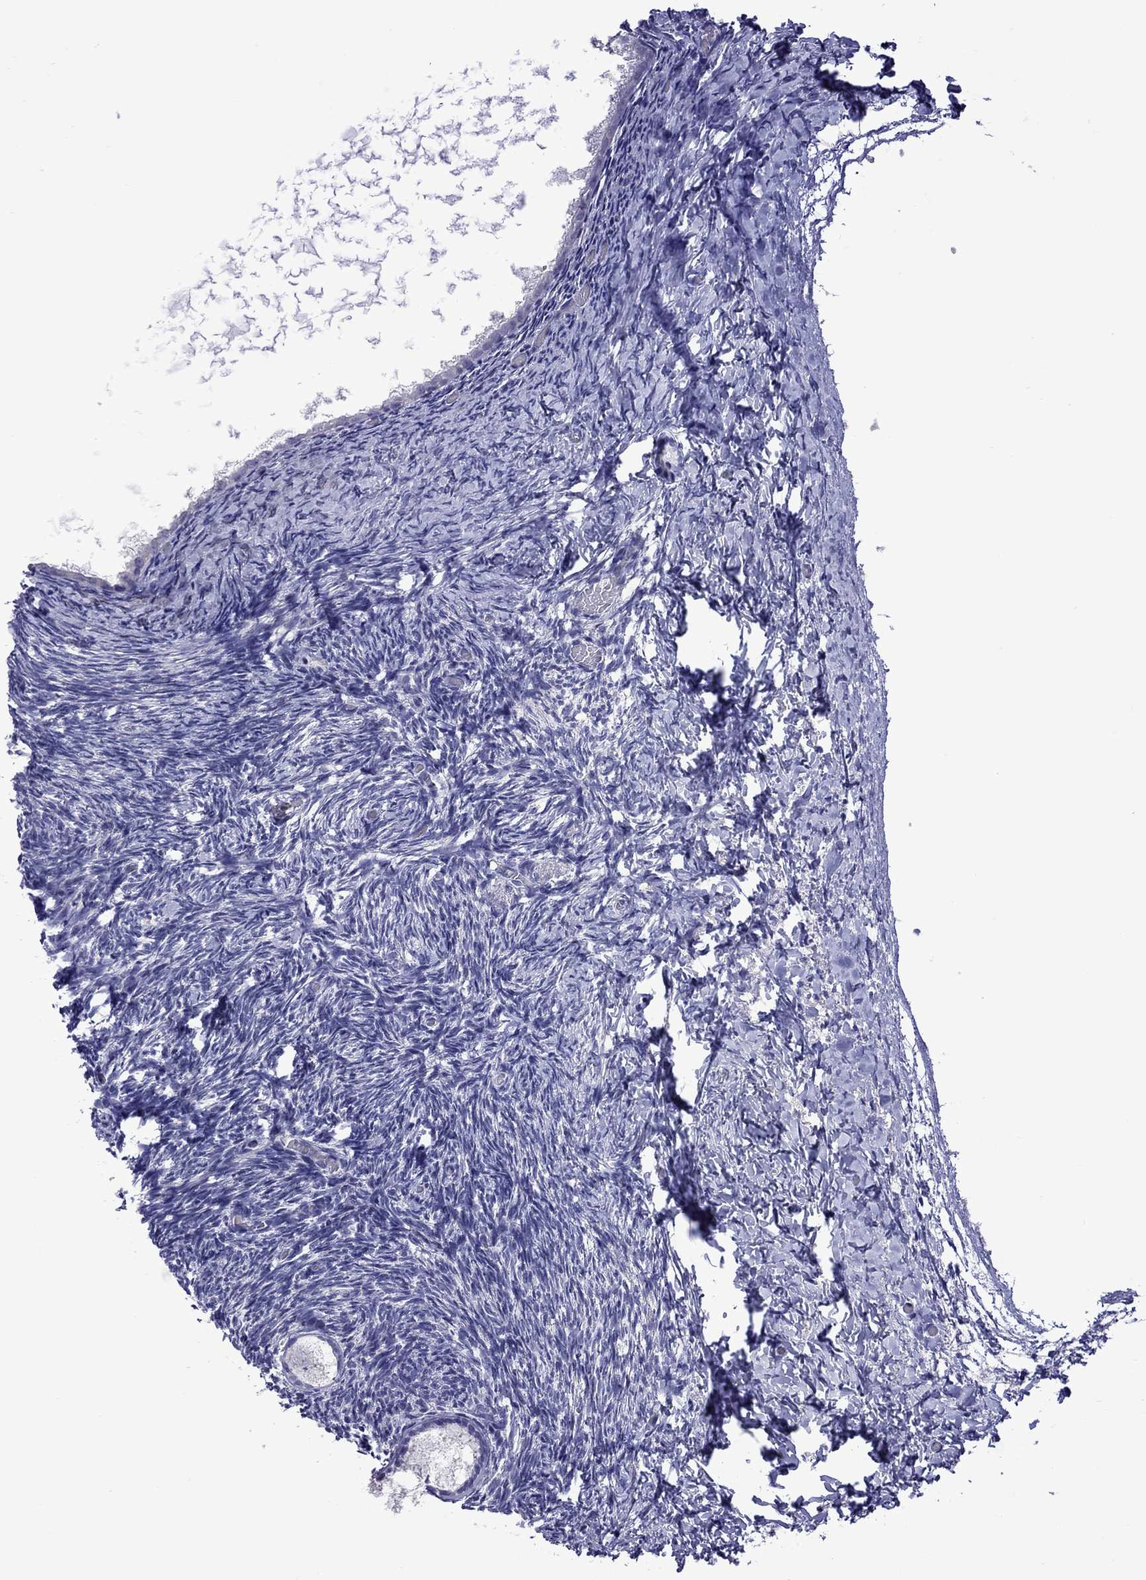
{"staining": {"intensity": "negative", "quantity": "none", "location": "none"}, "tissue": "ovary", "cell_type": "Follicle cells", "image_type": "normal", "snomed": [{"axis": "morphology", "description": "Normal tissue, NOS"}, {"axis": "topography", "description": "Ovary"}], "caption": "Follicle cells show no significant staining in unremarkable ovary. Brightfield microscopy of immunohistochemistry stained with DAB (3,3'-diaminobenzidine) (brown) and hematoxylin (blue), captured at high magnification.", "gene": "STAR", "patient": {"sex": "female", "age": 39}}